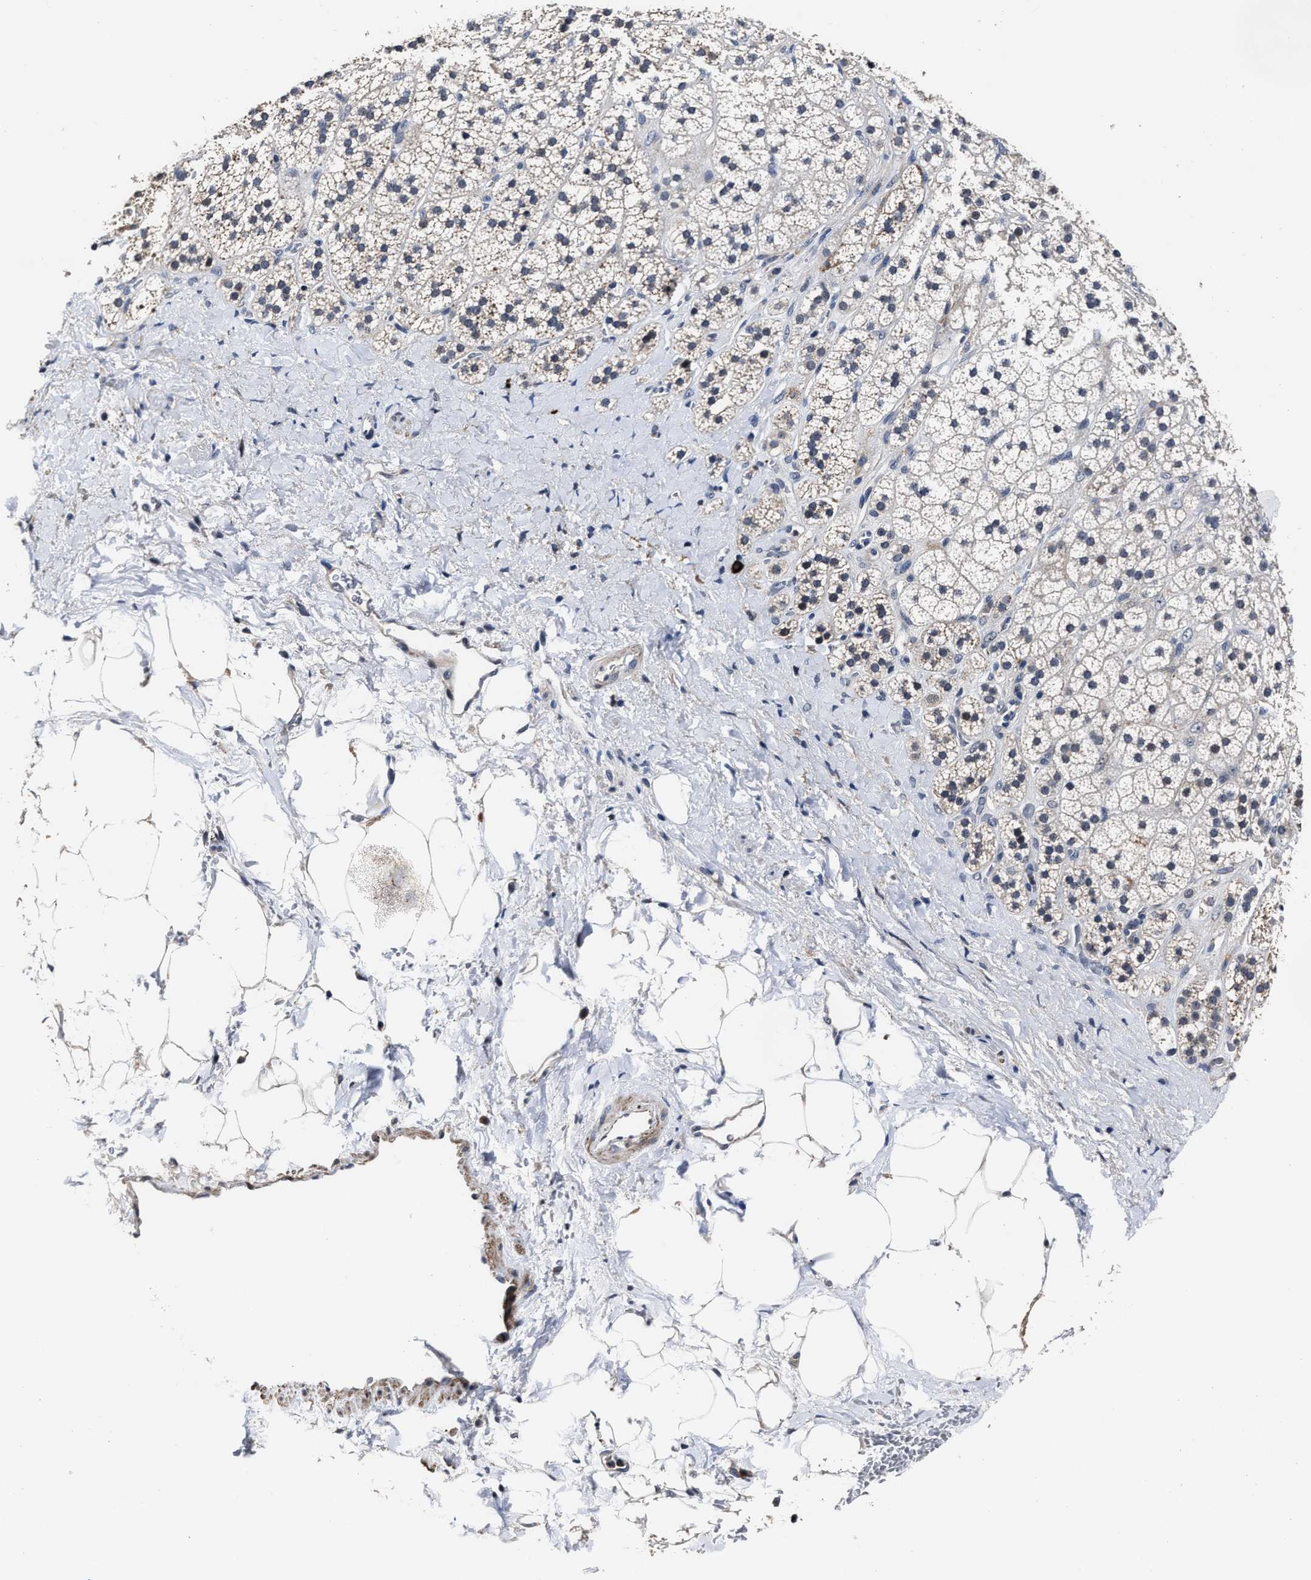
{"staining": {"intensity": "moderate", "quantity": "25%-75%", "location": "cytoplasmic/membranous"}, "tissue": "adrenal gland", "cell_type": "Glandular cells", "image_type": "normal", "snomed": [{"axis": "morphology", "description": "Normal tissue, NOS"}, {"axis": "topography", "description": "Adrenal gland"}], "caption": "IHC staining of benign adrenal gland, which displays medium levels of moderate cytoplasmic/membranous expression in approximately 25%-75% of glandular cells indicating moderate cytoplasmic/membranous protein expression. The staining was performed using DAB (3,3'-diaminobenzidine) (brown) for protein detection and nuclei were counterstained in hematoxylin (blue).", "gene": "RSBN1L", "patient": {"sex": "male", "age": 56}}